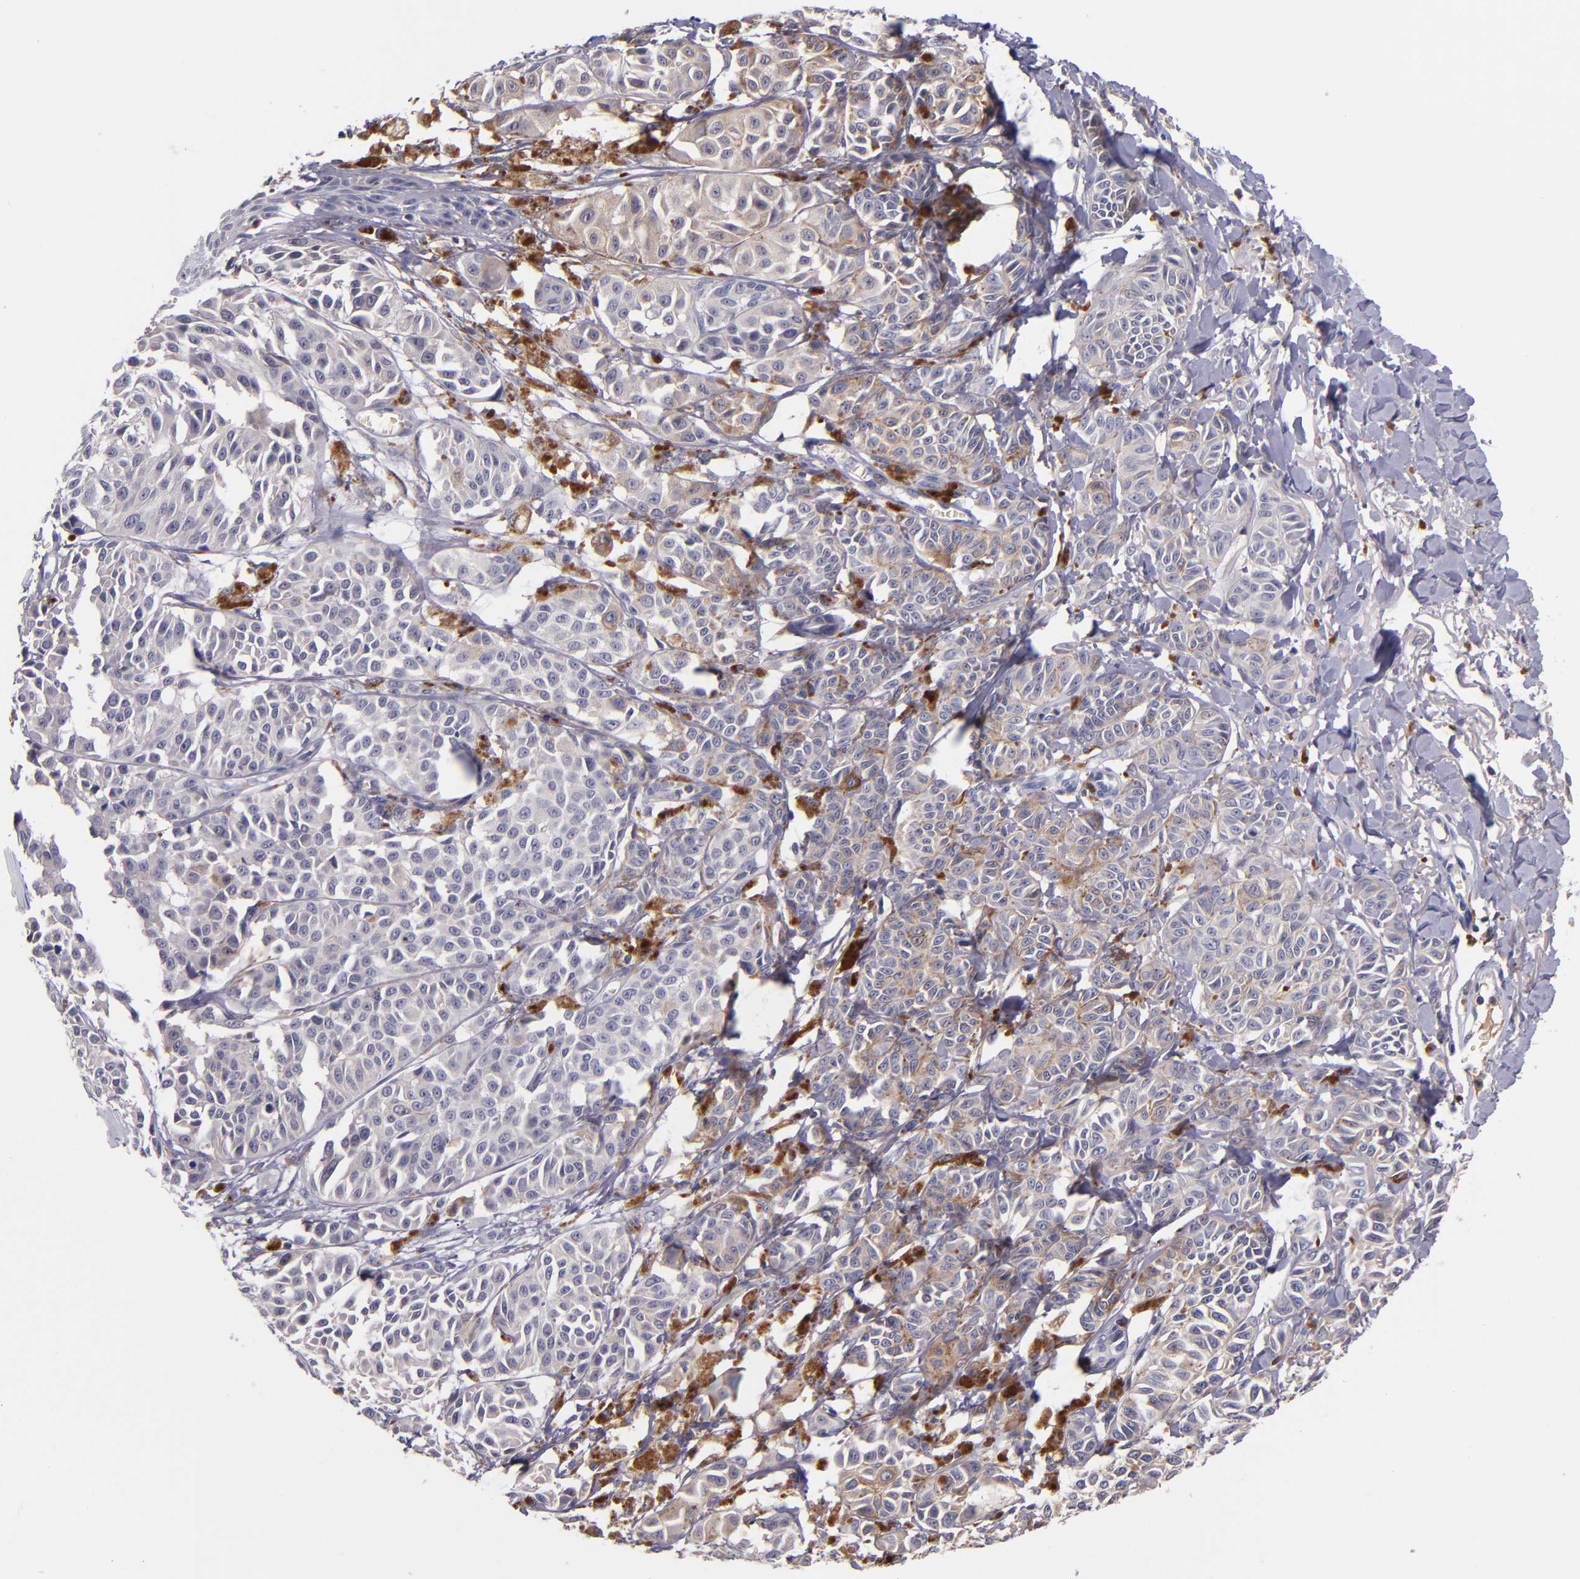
{"staining": {"intensity": "negative", "quantity": "none", "location": "none"}, "tissue": "melanoma", "cell_type": "Tumor cells", "image_type": "cancer", "snomed": [{"axis": "morphology", "description": "Malignant melanoma, NOS"}, {"axis": "topography", "description": "Skin"}], "caption": "Micrograph shows no protein staining in tumor cells of melanoma tissue.", "gene": "RBP4", "patient": {"sex": "male", "age": 76}}